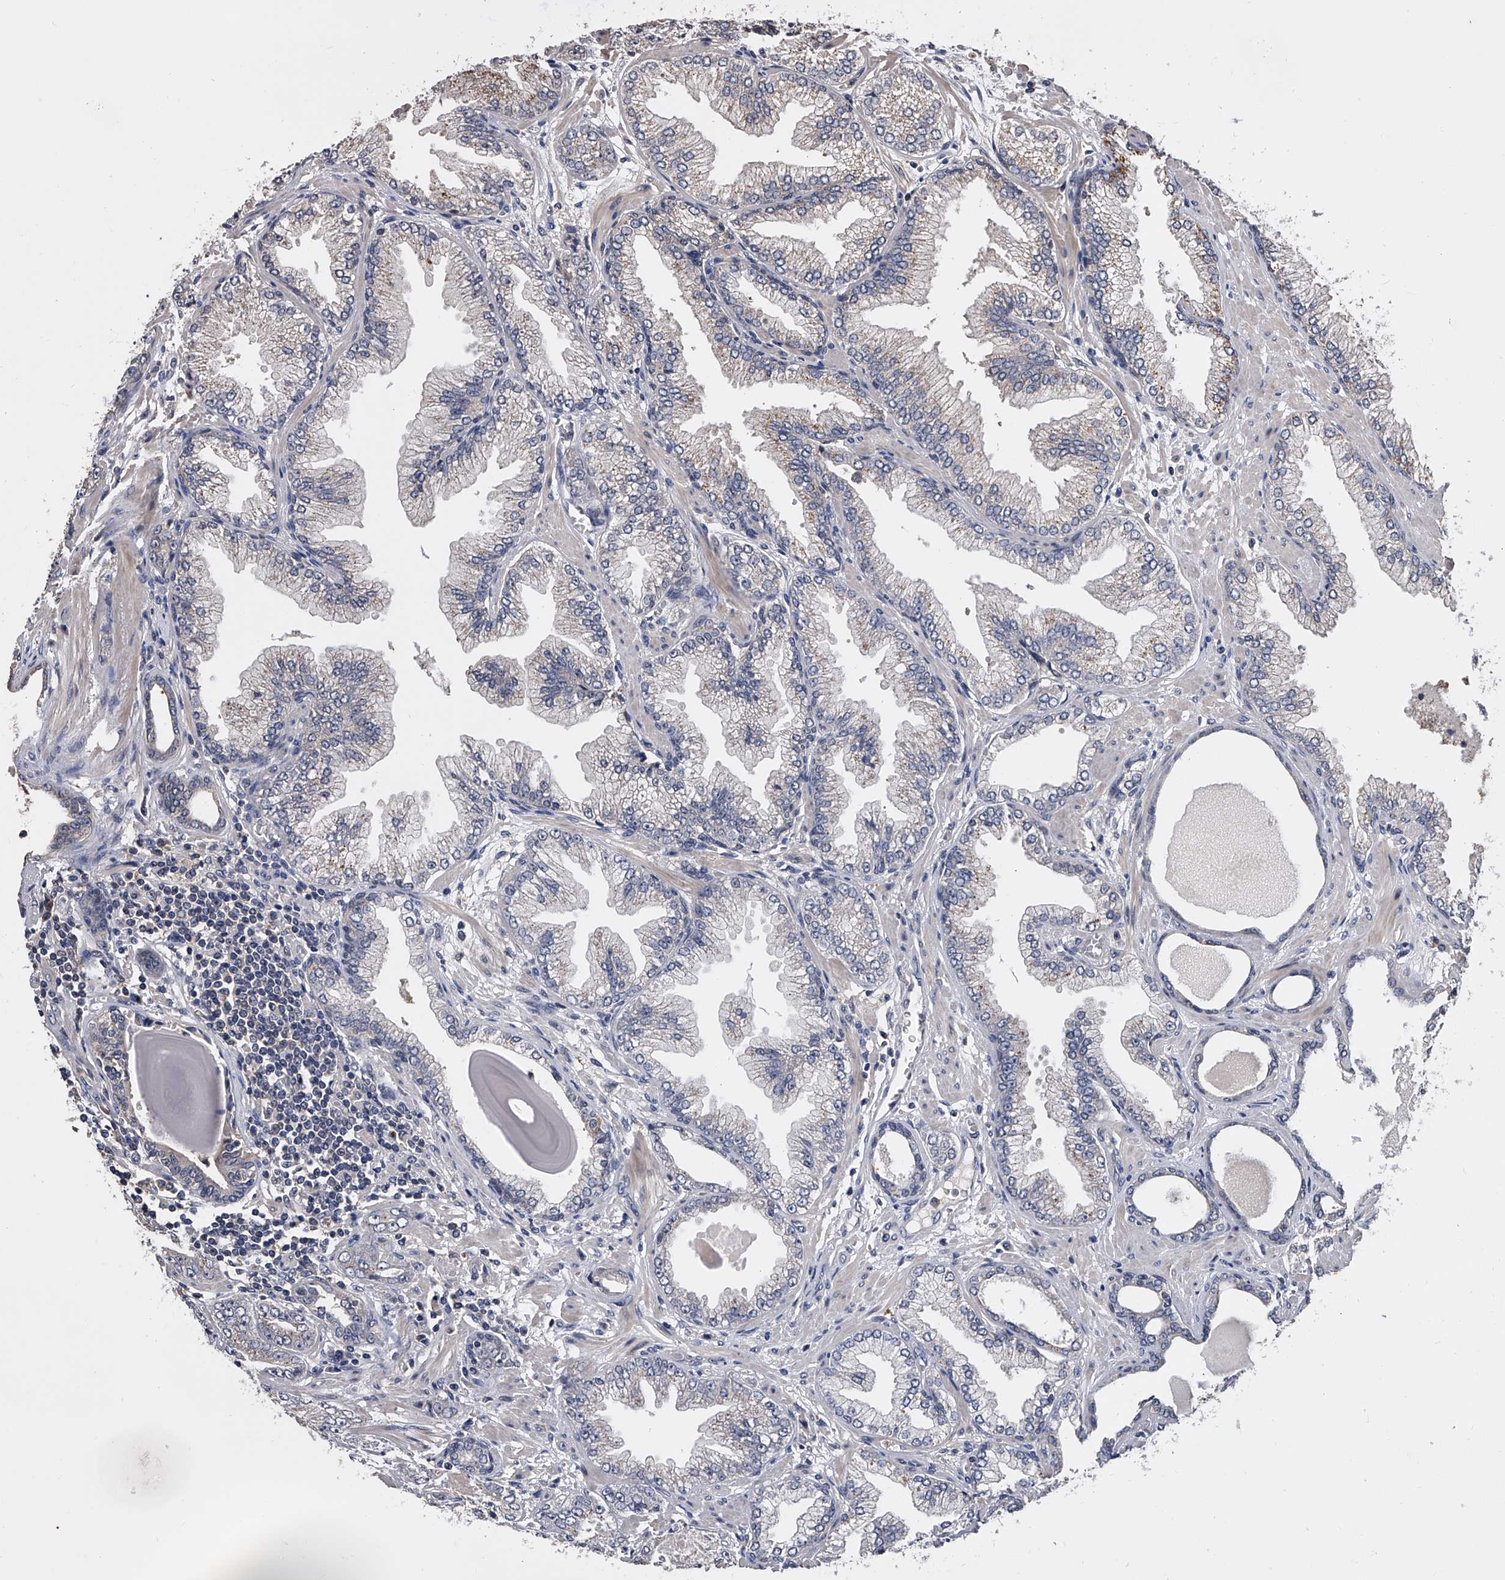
{"staining": {"intensity": "negative", "quantity": "none", "location": "none"}, "tissue": "prostate cancer", "cell_type": "Tumor cells", "image_type": "cancer", "snomed": [{"axis": "morphology", "description": "Adenocarcinoma, High grade"}, {"axis": "topography", "description": "Prostate"}], "caption": "Immunohistochemical staining of human prostate high-grade adenocarcinoma demonstrates no significant staining in tumor cells.", "gene": "EFCAB7", "patient": {"sex": "male", "age": 71}}